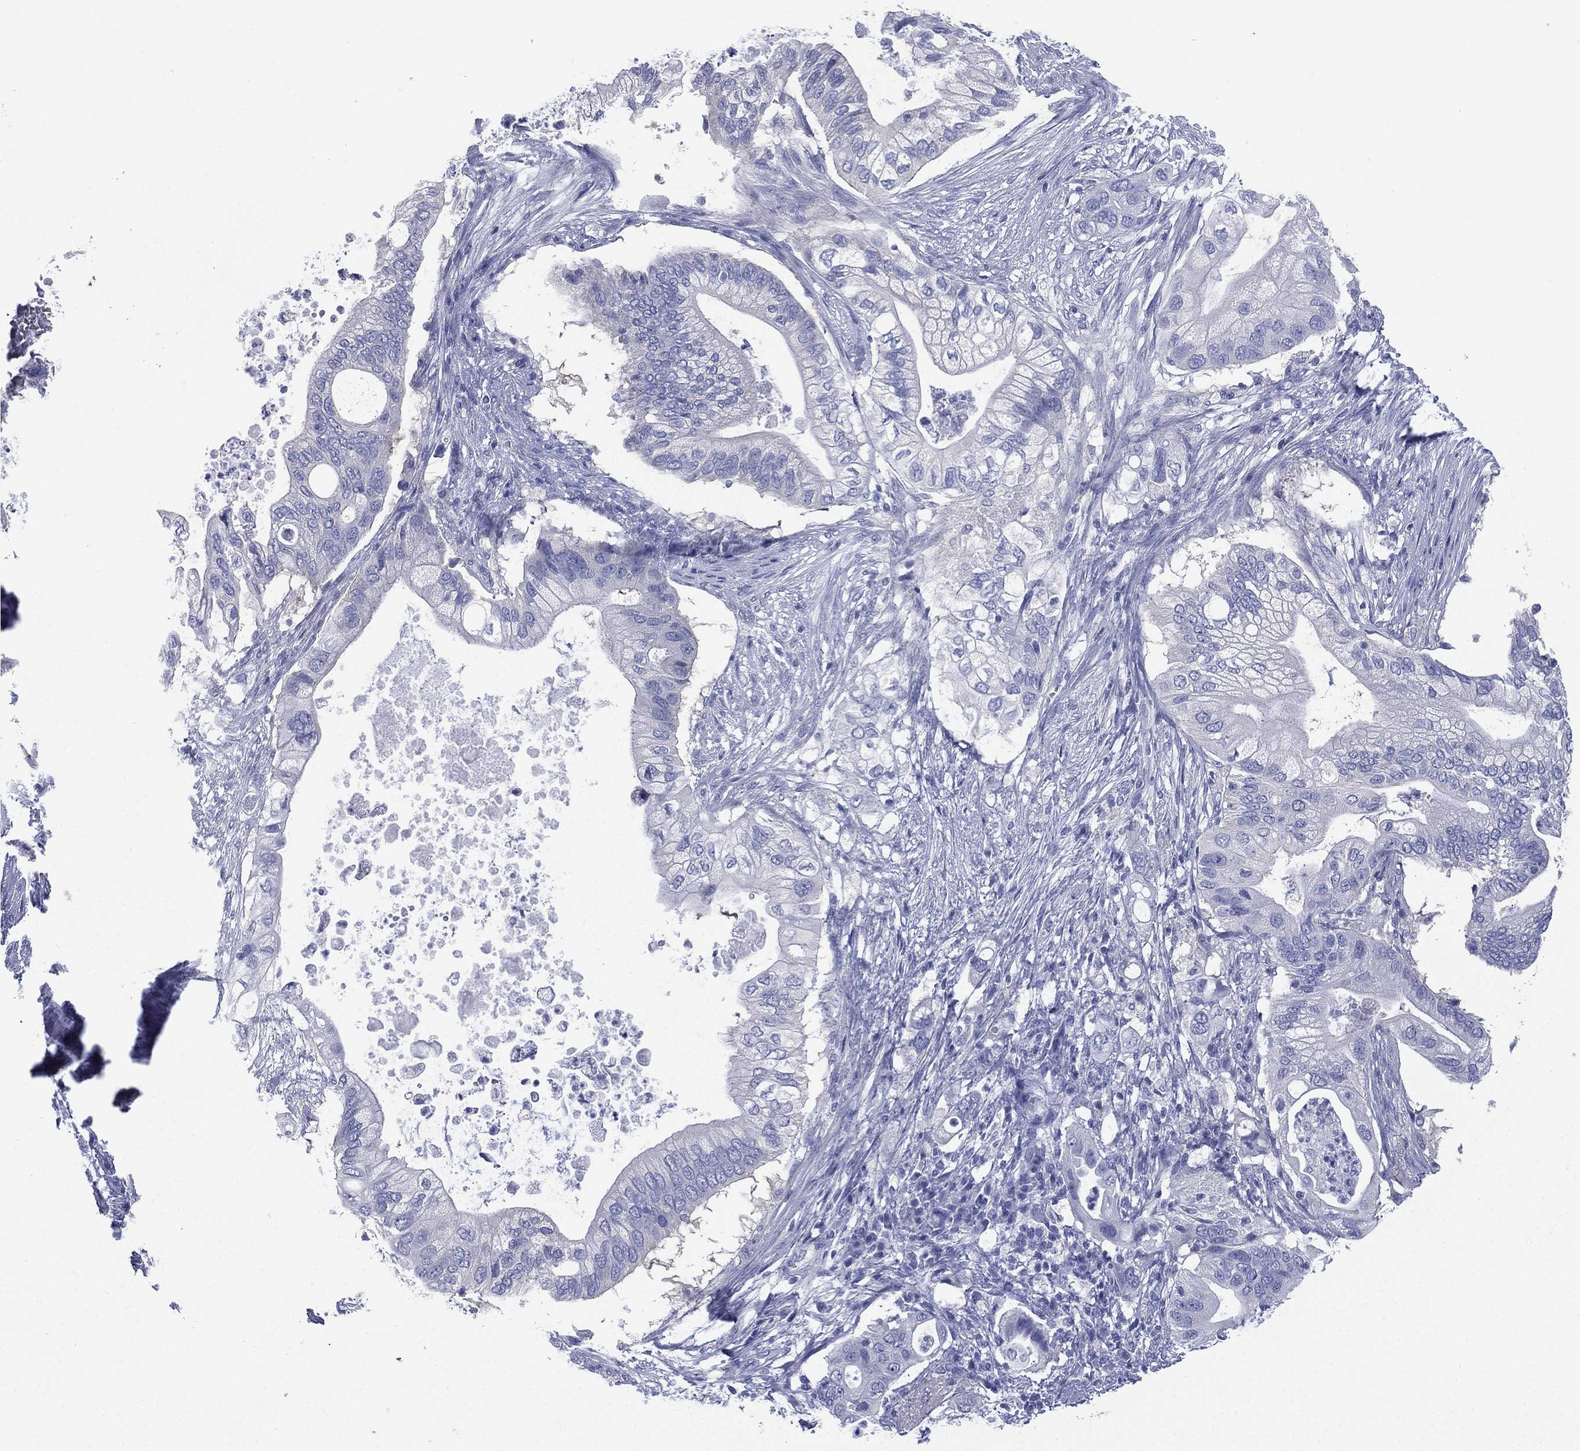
{"staining": {"intensity": "negative", "quantity": "none", "location": "none"}, "tissue": "pancreatic cancer", "cell_type": "Tumor cells", "image_type": "cancer", "snomed": [{"axis": "morphology", "description": "Adenocarcinoma, NOS"}, {"axis": "topography", "description": "Pancreas"}], "caption": "Tumor cells show no significant expression in pancreatic adenocarcinoma.", "gene": "FCER2", "patient": {"sex": "female", "age": 72}}